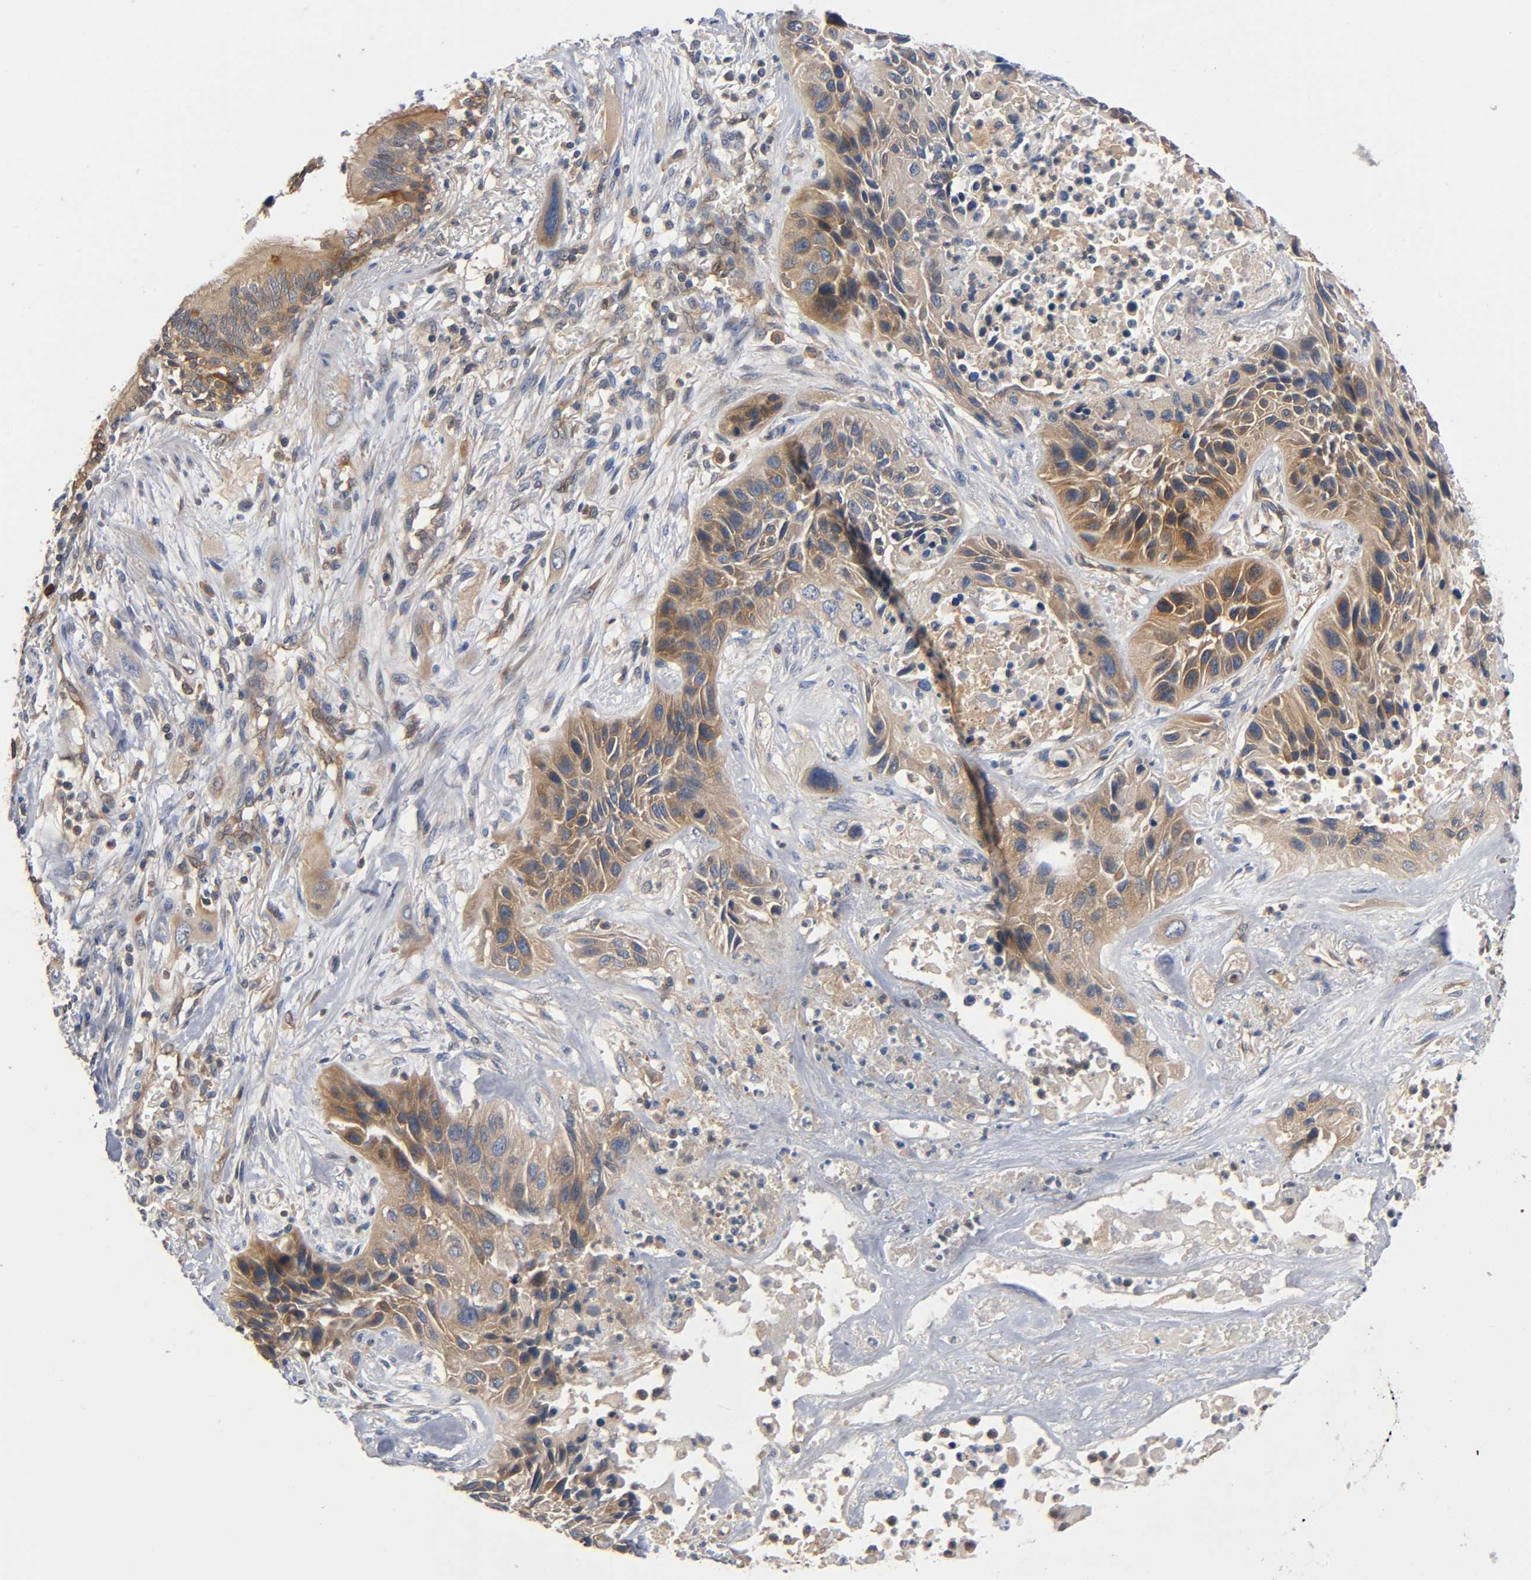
{"staining": {"intensity": "moderate", "quantity": ">75%", "location": "cytoplasmic/membranous"}, "tissue": "lung cancer", "cell_type": "Tumor cells", "image_type": "cancer", "snomed": [{"axis": "morphology", "description": "Squamous cell carcinoma, NOS"}, {"axis": "topography", "description": "Lung"}], "caption": "Lung squamous cell carcinoma stained with immunohistochemistry (IHC) displays moderate cytoplasmic/membranous staining in approximately >75% of tumor cells.", "gene": "PRKAB1", "patient": {"sex": "female", "age": 76}}